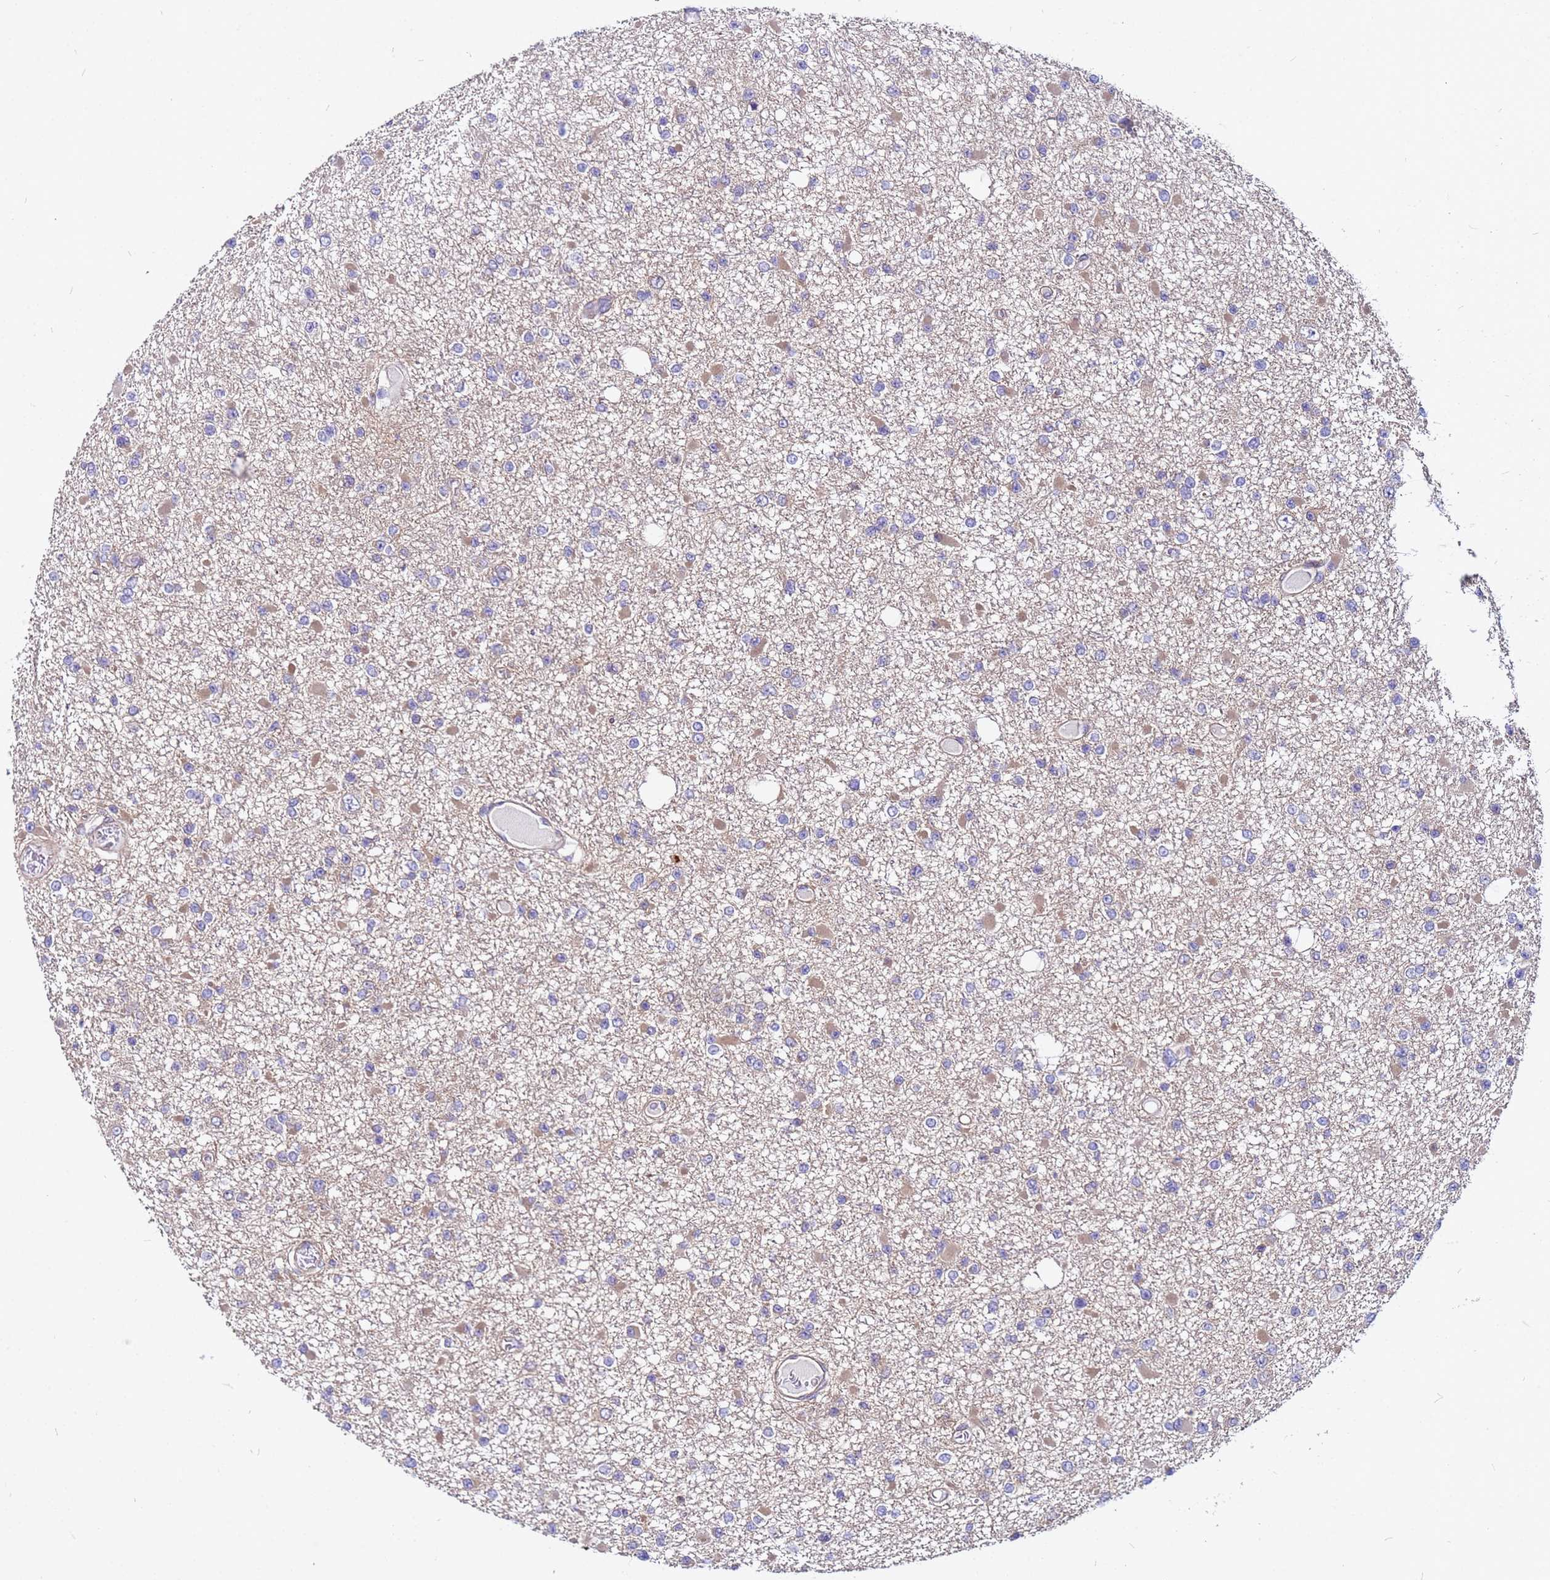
{"staining": {"intensity": "weak", "quantity": "25%-75%", "location": "cytoplasmic/membranous"}, "tissue": "glioma", "cell_type": "Tumor cells", "image_type": "cancer", "snomed": [{"axis": "morphology", "description": "Glioma, malignant, Low grade"}, {"axis": "topography", "description": "Brain"}], "caption": "The histopathology image shows a brown stain indicating the presence of a protein in the cytoplasmic/membranous of tumor cells in malignant glioma (low-grade). The protein is shown in brown color, while the nuclei are stained blue.", "gene": "STK38", "patient": {"sex": "female", "age": 22}}